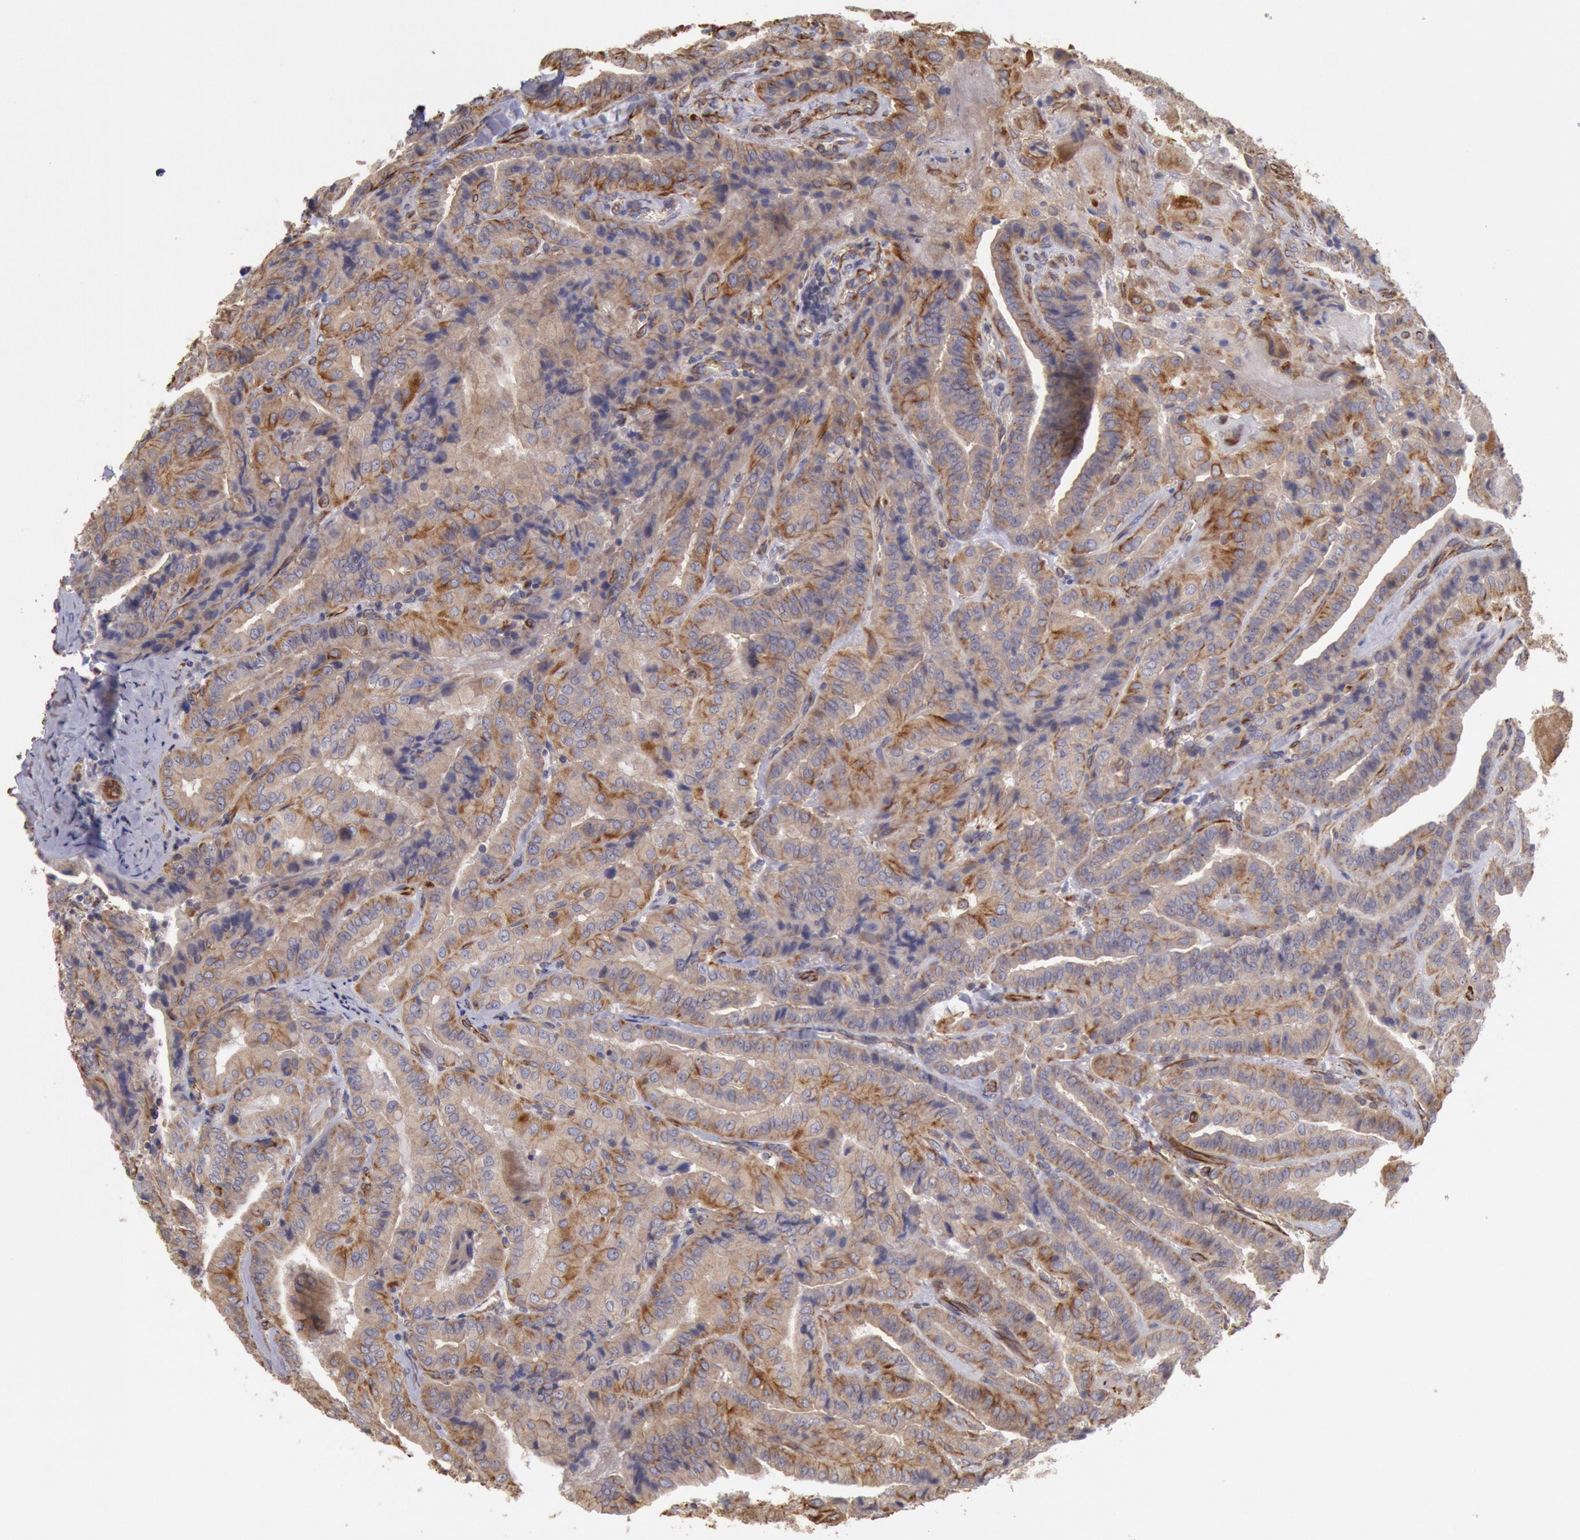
{"staining": {"intensity": "weak", "quantity": ">75%", "location": "cytoplasmic/membranous"}, "tissue": "thyroid cancer", "cell_type": "Tumor cells", "image_type": "cancer", "snomed": [{"axis": "morphology", "description": "Papillary adenocarcinoma, NOS"}, {"axis": "topography", "description": "Thyroid gland"}], "caption": "Brown immunohistochemical staining in papillary adenocarcinoma (thyroid) shows weak cytoplasmic/membranous staining in about >75% of tumor cells.", "gene": "RNF139", "patient": {"sex": "female", "age": 71}}